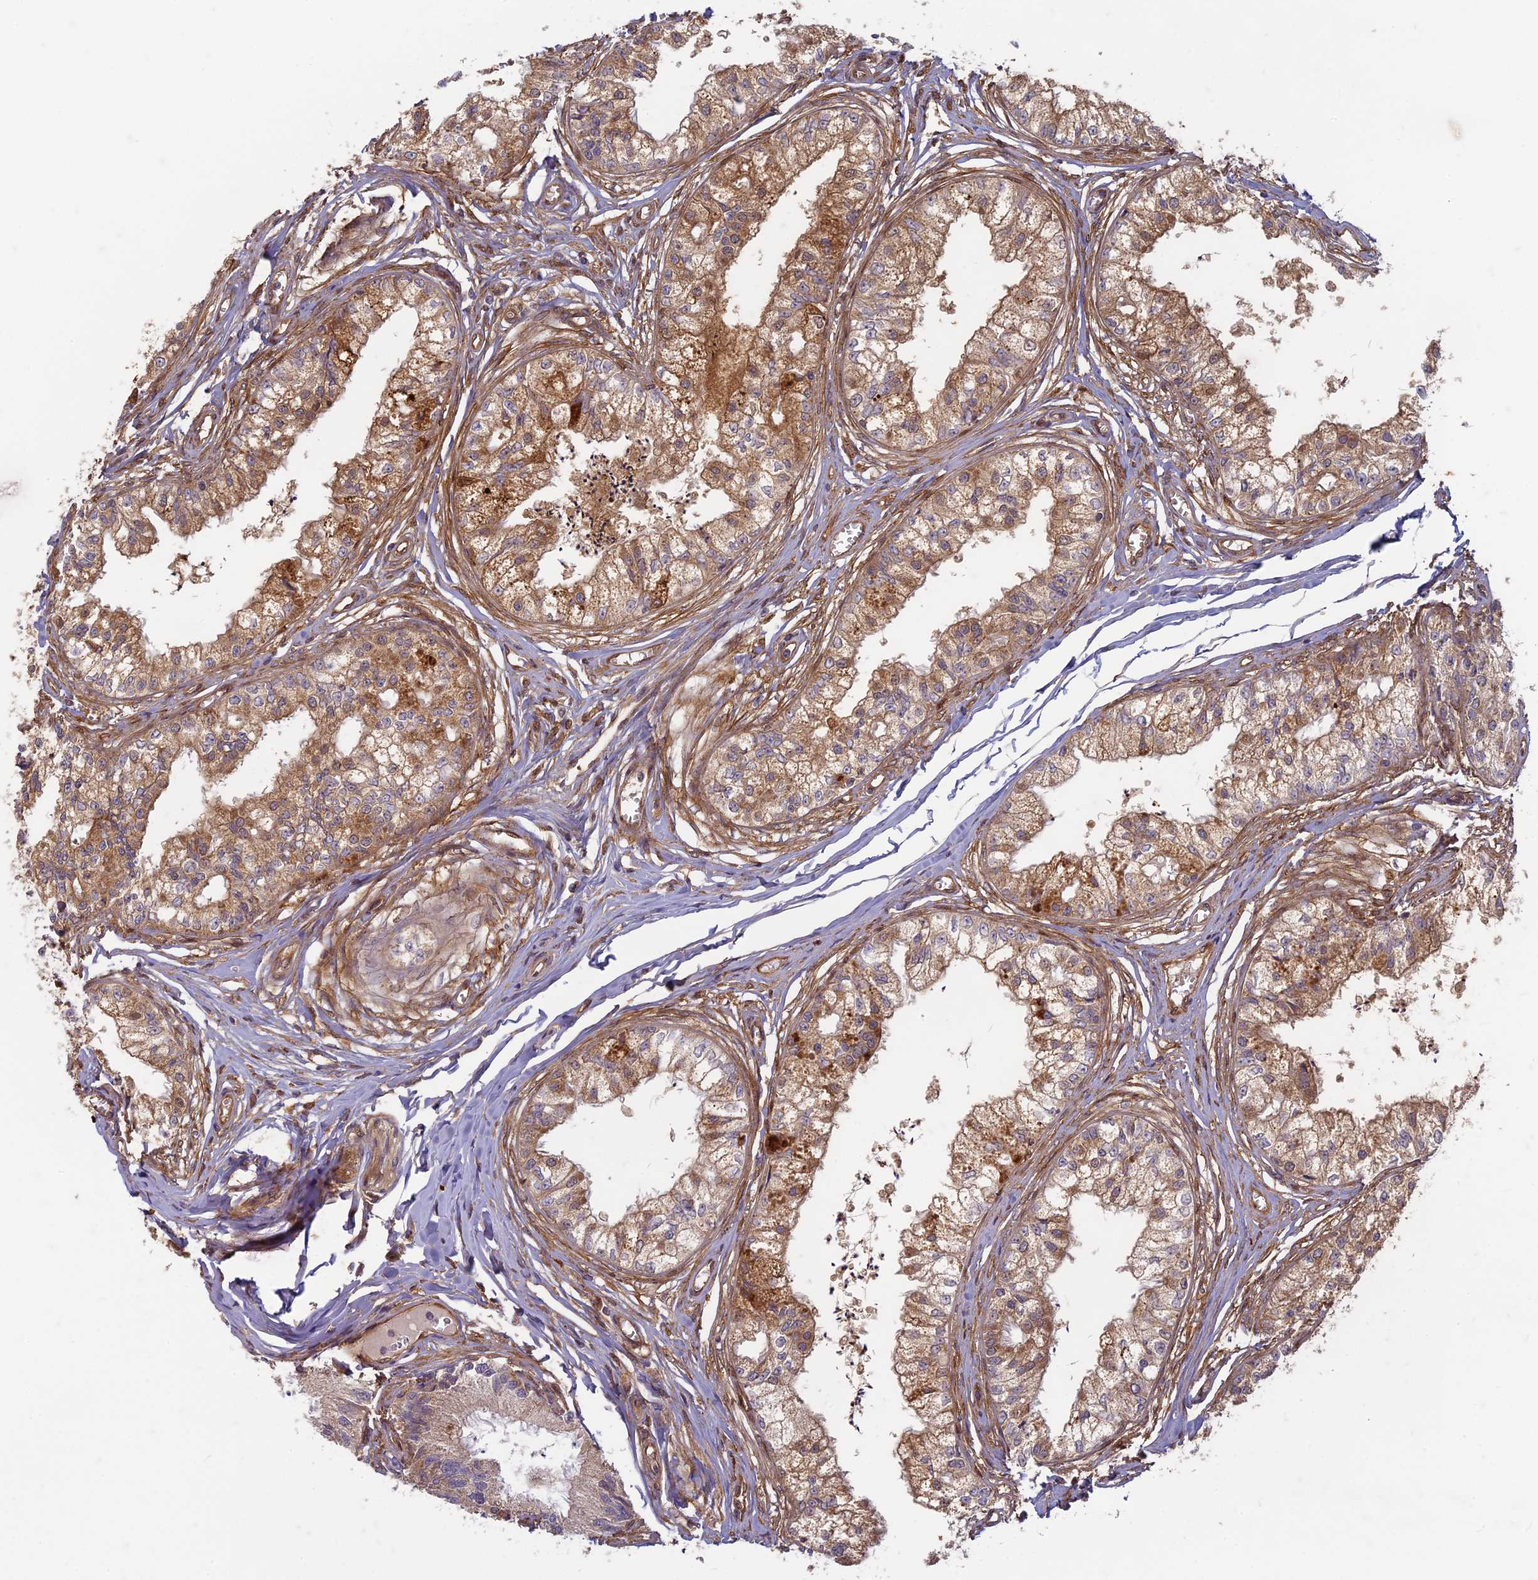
{"staining": {"intensity": "strong", "quantity": ">75%", "location": "cytoplasmic/membranous"}, "tissue": "epididymis", "cell_type": "Glandular cells", "image_type": "normal", "snomed": [{"axis": "morphology", "description": "Normal tissue, NOS"}, {"axis": "topography", "description": "Epididymis"}], "caption": "IHC (DAB (3,3'-diaminobenzidine)) staining of unremarkable human epididymis demonstrates strong cytoplasmic/membranous protein staining in approximately >75% of glandular cells. Immunohistochemistry stains the protein of interest in brown and the nuclei are stained blue.", "gene": "TCF25", "patient": {"sex": "male", "age": 79}}